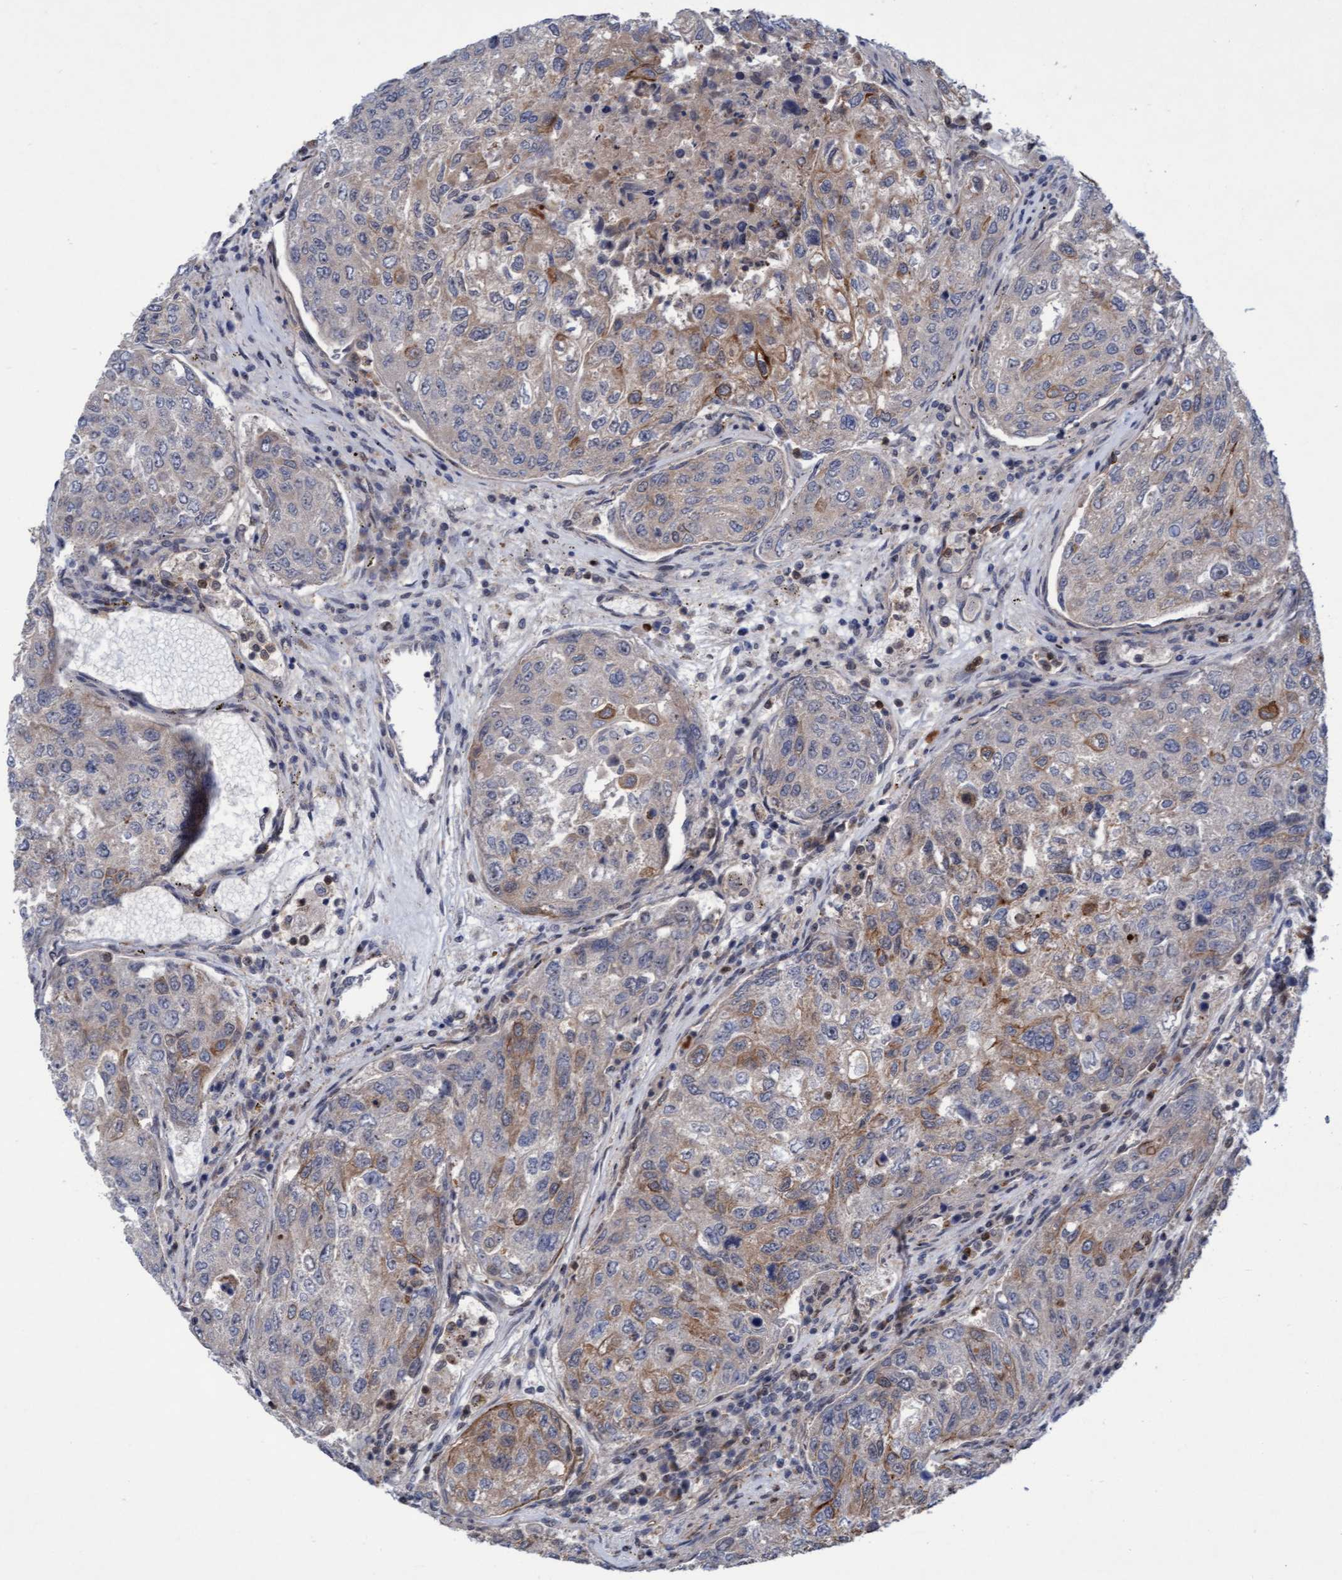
{"staining": {"intensity": "weak", "quantity": "25%-75%", "location": "cytoplasmic/membranous"}, "tissue": "urothelial cancer", "cell_type": "Tumor cells", "image_type": "cancer", "snomed": [{"axis": "morphology", "description": "Urothelial carcinoma, High grade"}, {"axis": "topography", "description": "Lymph node"}, {"axis": "topography", "description": "Urinary bladder"}], "caption": "High-grade urothelial carcinoma stained with IHC exhibits weak cytoplasmic/membranous staining in approximately 25%-75% of tumor cells. The staining is performed using DAB (3,3'-diaminobenzidine) brown chromogen to label protein expression. The nuclei are counter-stained blue using hematoxylin.", "gene": "RAP1GAP2", "patient": {"sex": "male", "age": 51}}